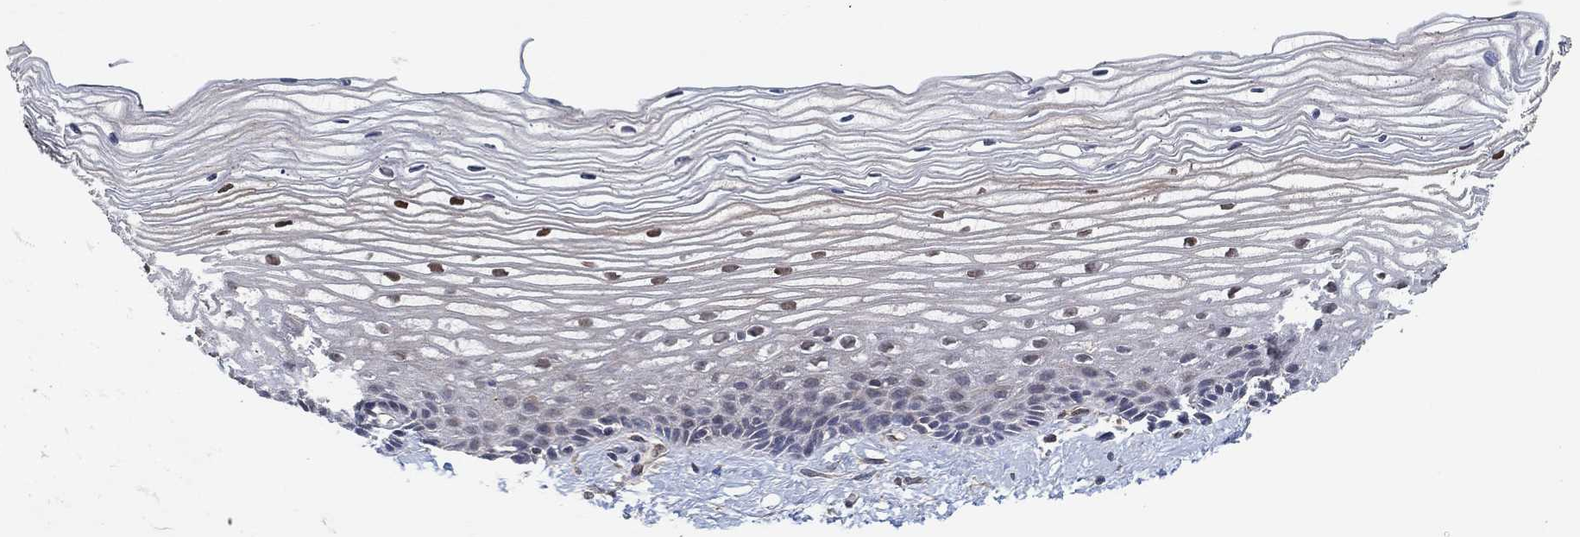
{"staining": {"intensity": "moderate", "quantity": "<25%", "location": "nuclear"}, "tissue": "cervix", "cell_type": "Glandular cells", "image_type": "normal", "snomed": [{"axis": "morphology", "description": "Normal tissue, NOS"}, {"axis": "topography", "description": "Cervix"}], "caption": "IHC (DAB) staining of benign cervix exhibits moderate nuclear protein positivity in approximately <25% of glandular cells.", "gene": "MCUR1", "patient": {"sex": "female", "age": 40}}